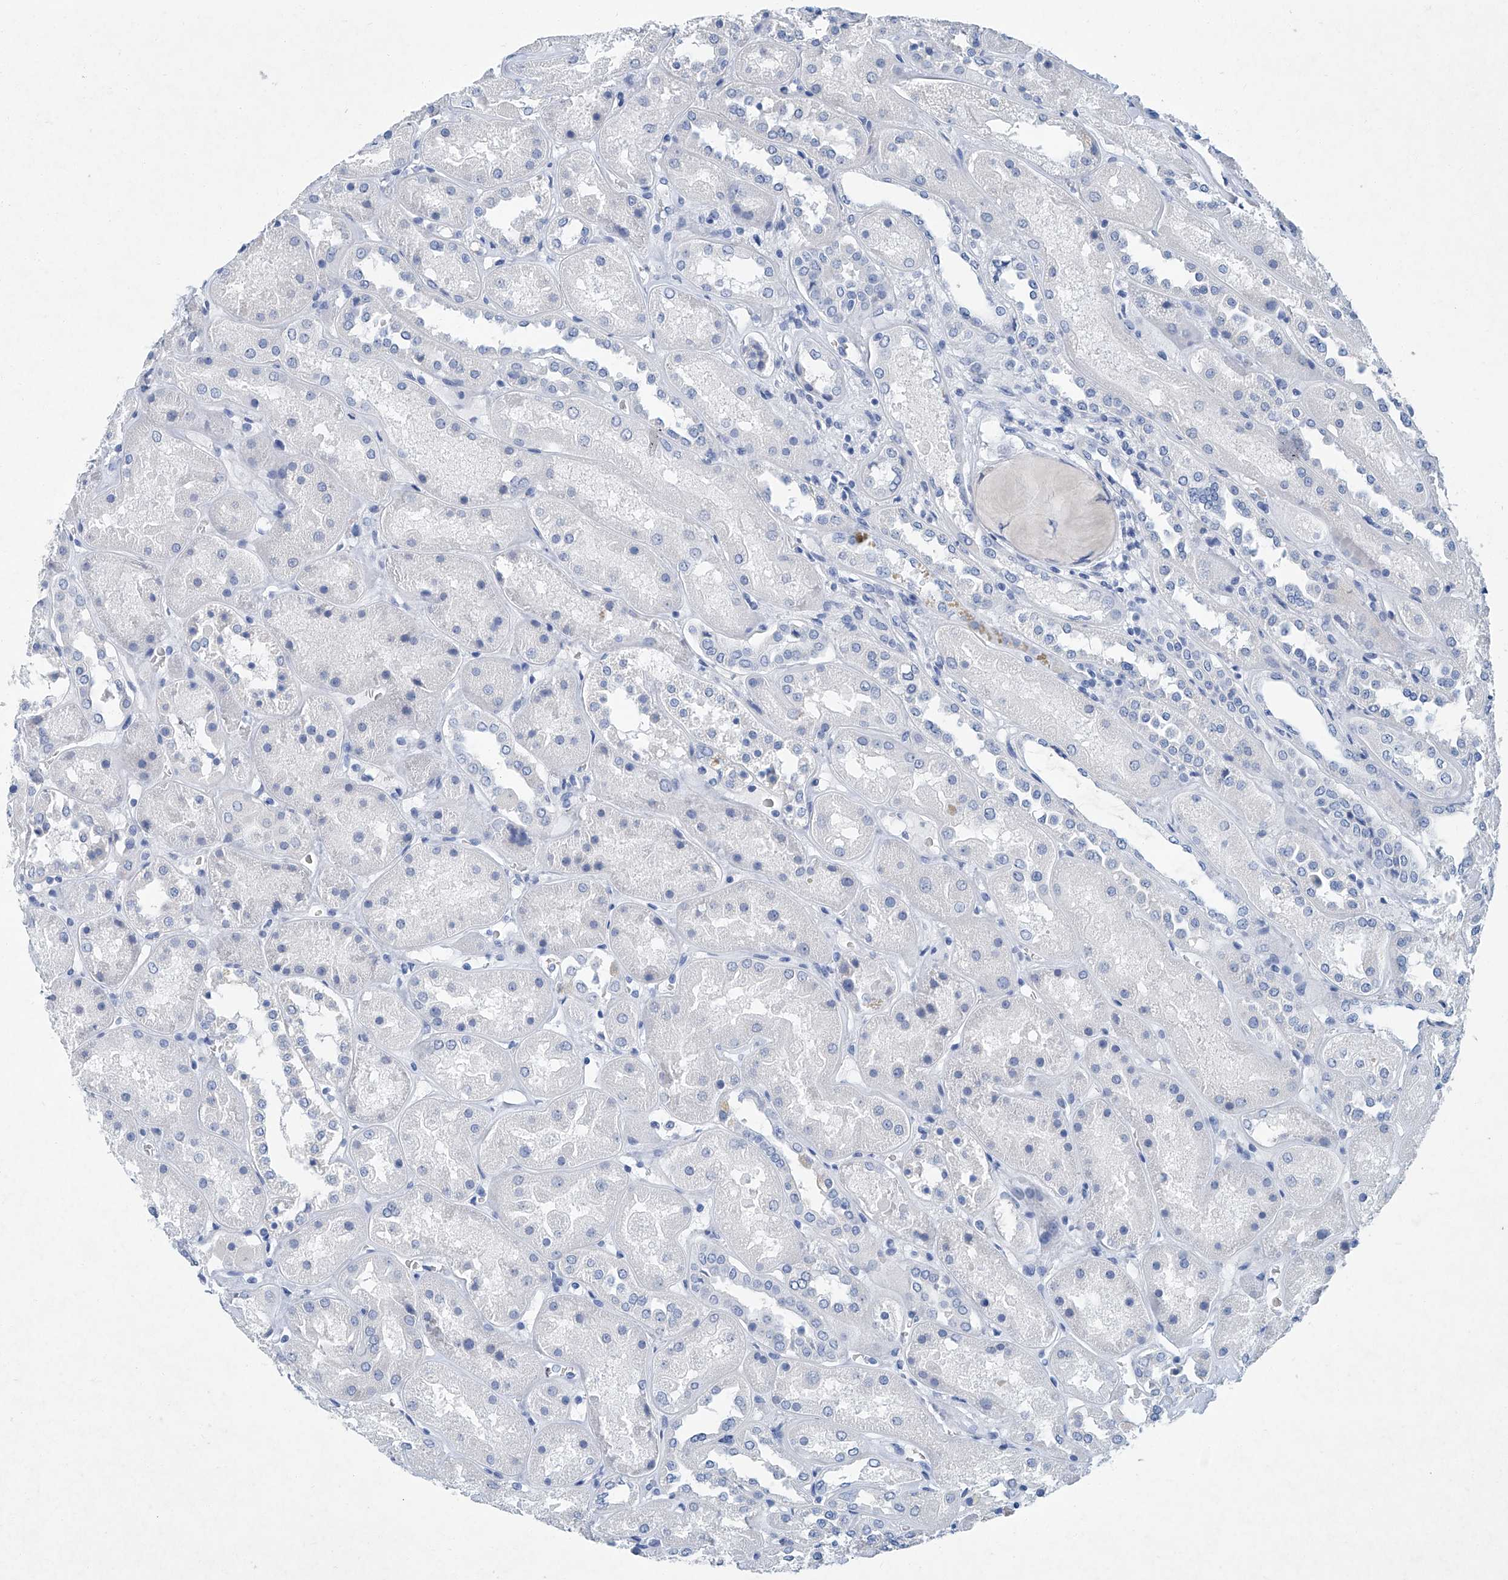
{"staining": {"intensity": "negative", "quantity": "none", "location": "none"}, "tissue": "kidney", "cell_type": "Cells in glomeruli", "image_type": "normal", "snomed": [{"axis": "morphology", "description": "Normal tissue, NOS"}, {"axis": "topography", "description": "Kidney"}], "caption": "There is no significant staining in cells in glomeruli of kidney. Brightfield microscopy of immunohistochemistry (IHC) stained with DAB (brown) and hematoxylin (blue), captured at high magnification.", "gene": "CYP2A7", "patient": {"sex": "male", "age": 70}}